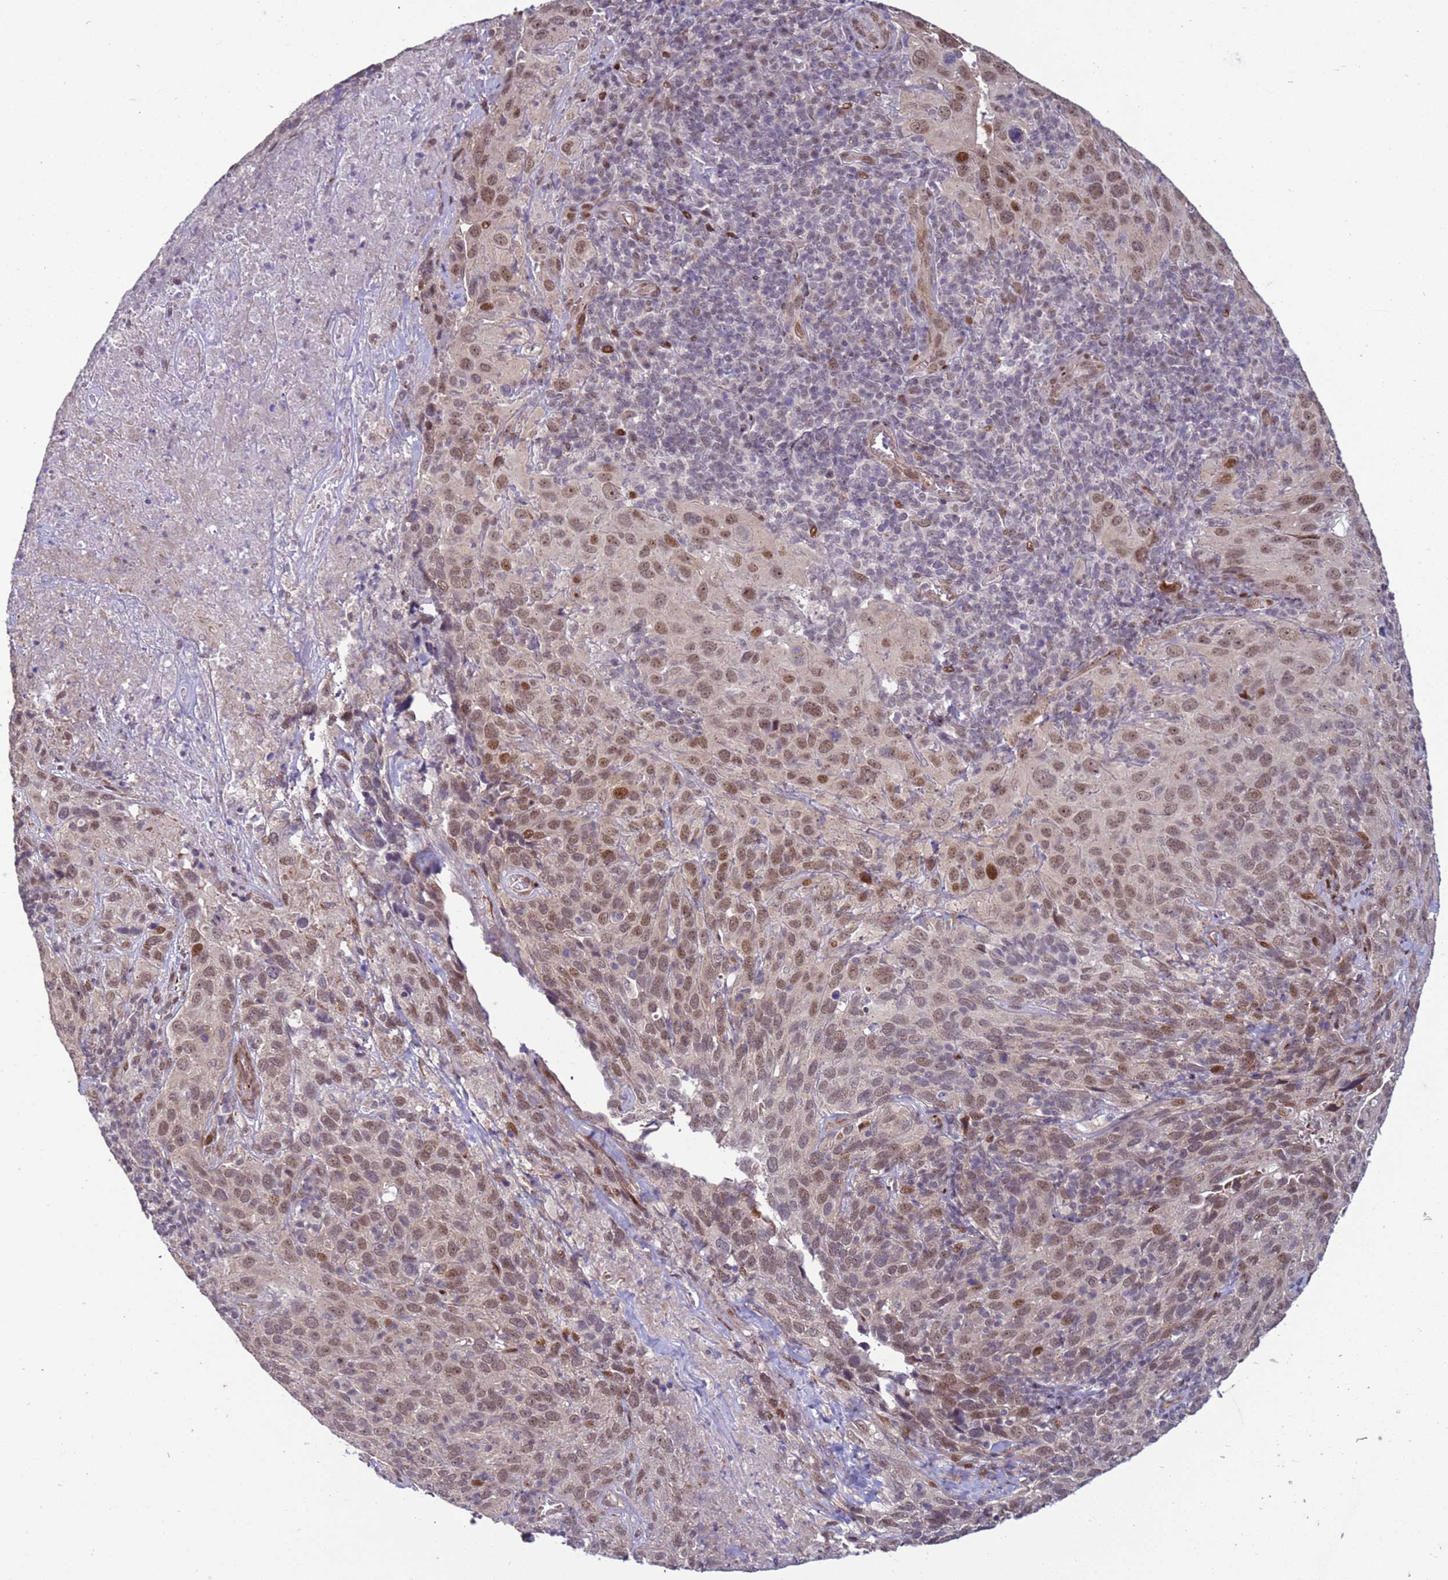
{"staining": {"intensity": "moderate", "quantity": ">75%", "location": "nuclear"}, "tissue": "cervical cancer", "cell_type": "Tumor cells", "image_type": "cancer", "snomed": [{"axis": "morphology", "description": "Squamous cell carcinoma, NOS"}, {"axis": "topography", "description": "Cervix"}], "caption": "Cervical cancer stained for a protein (brown) demonstrates moderate nuclear positive expression in approximately >75% of tumor cells.", "gene": "SHC3", "patient": {"sex": "female", "age": 51}}